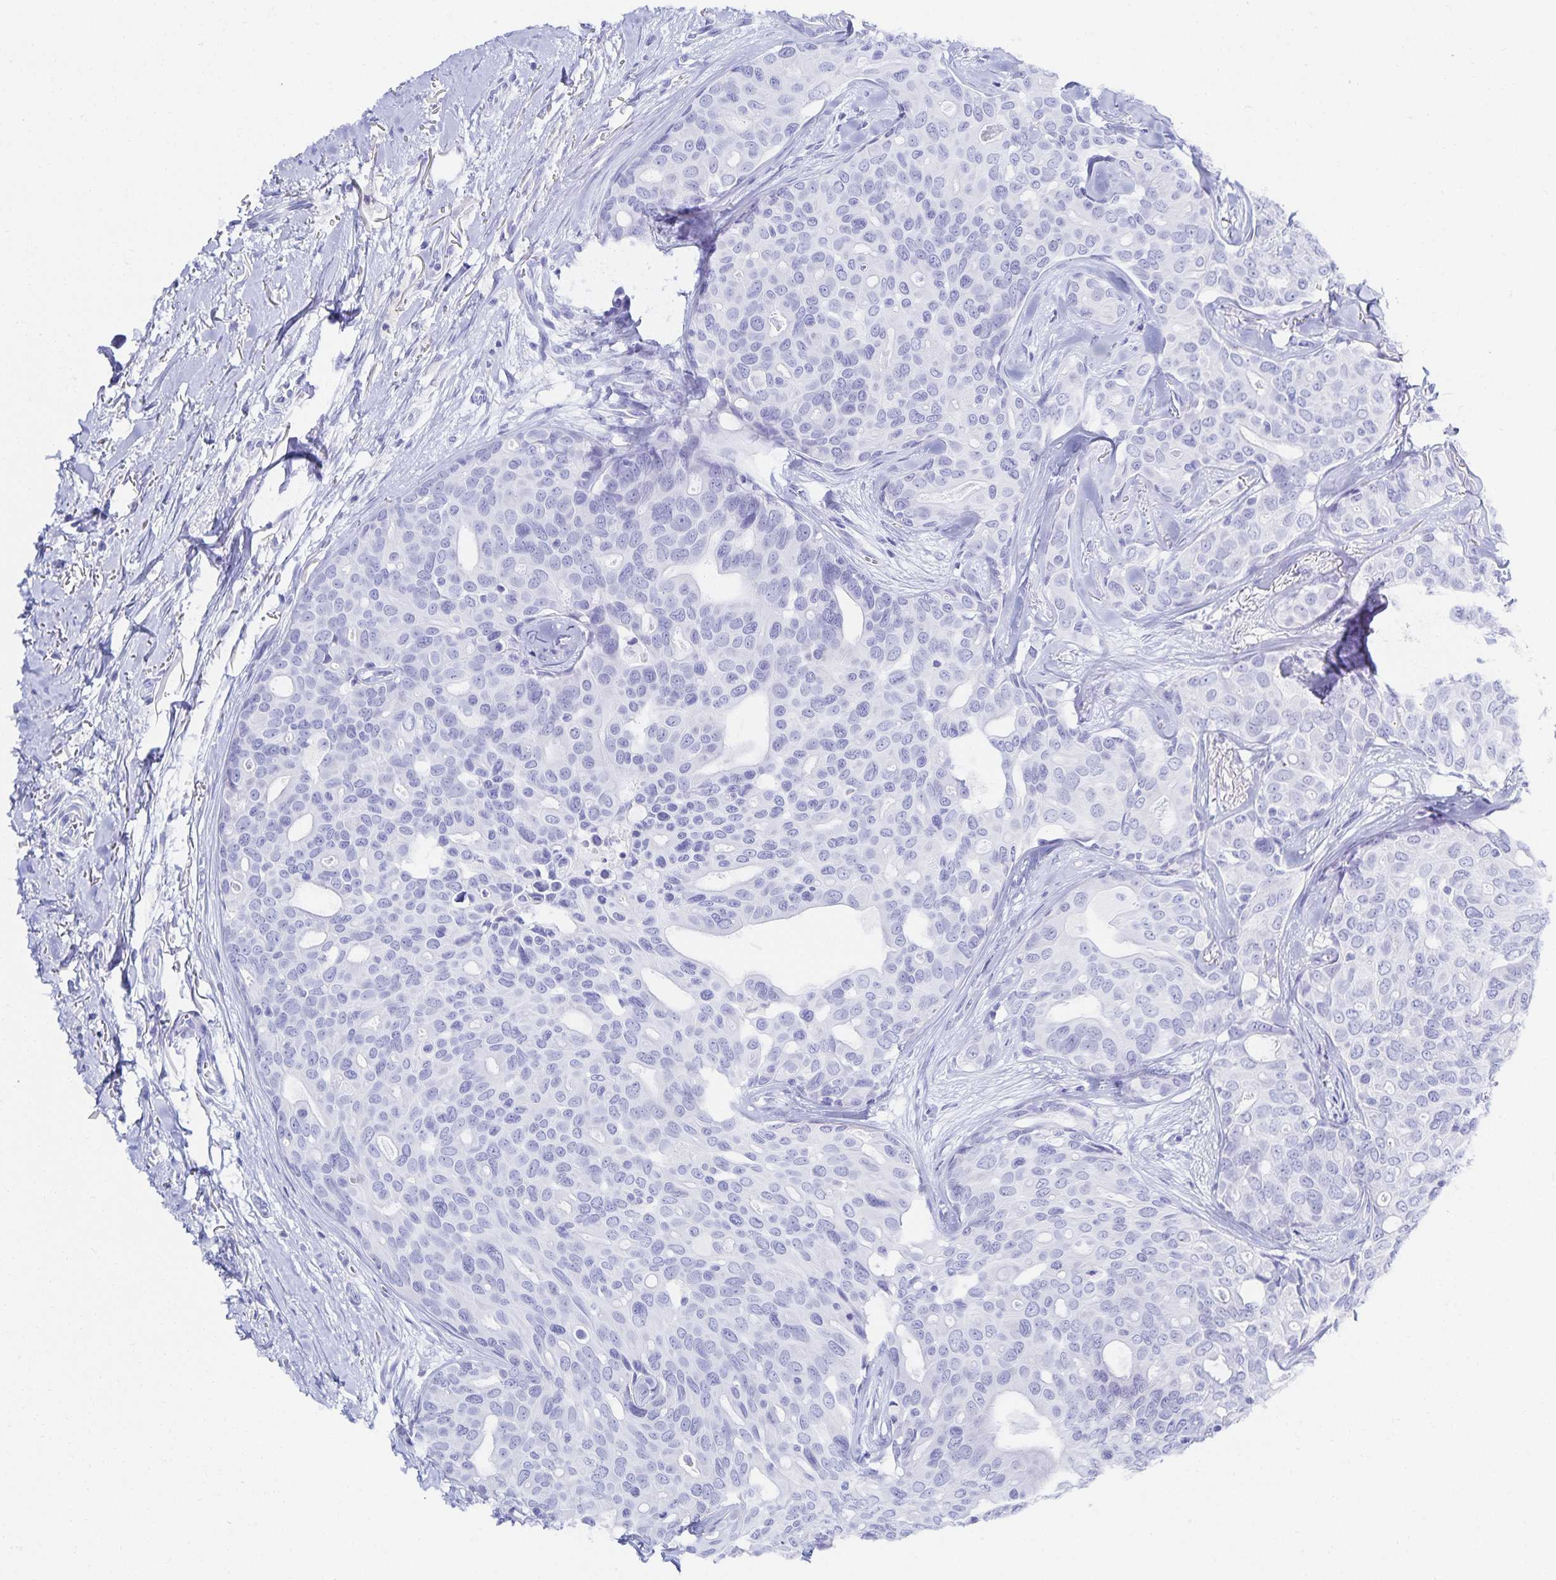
{"staining": {"intensity": "negative", "quantity": "none", "location": "none"}, "tissue": "breast cancer", "cell_type": "Tumor cells", "image_type": "cancer", "snomed": [{"axis": "morphology", "description": "Duct carcinoma"}, {"axis": "topography", "description": "Breast"}], "caption": "High power microscopy image of an immunohistochemistry (IHC) photomicrograph of breast cancer, revealing no significant positivity in tumor cells. (Immunohistochemistry, brightfield microscopy, high magnification).", "gene": "SNTN", "patient": {"sex": "female", "age": 54}}